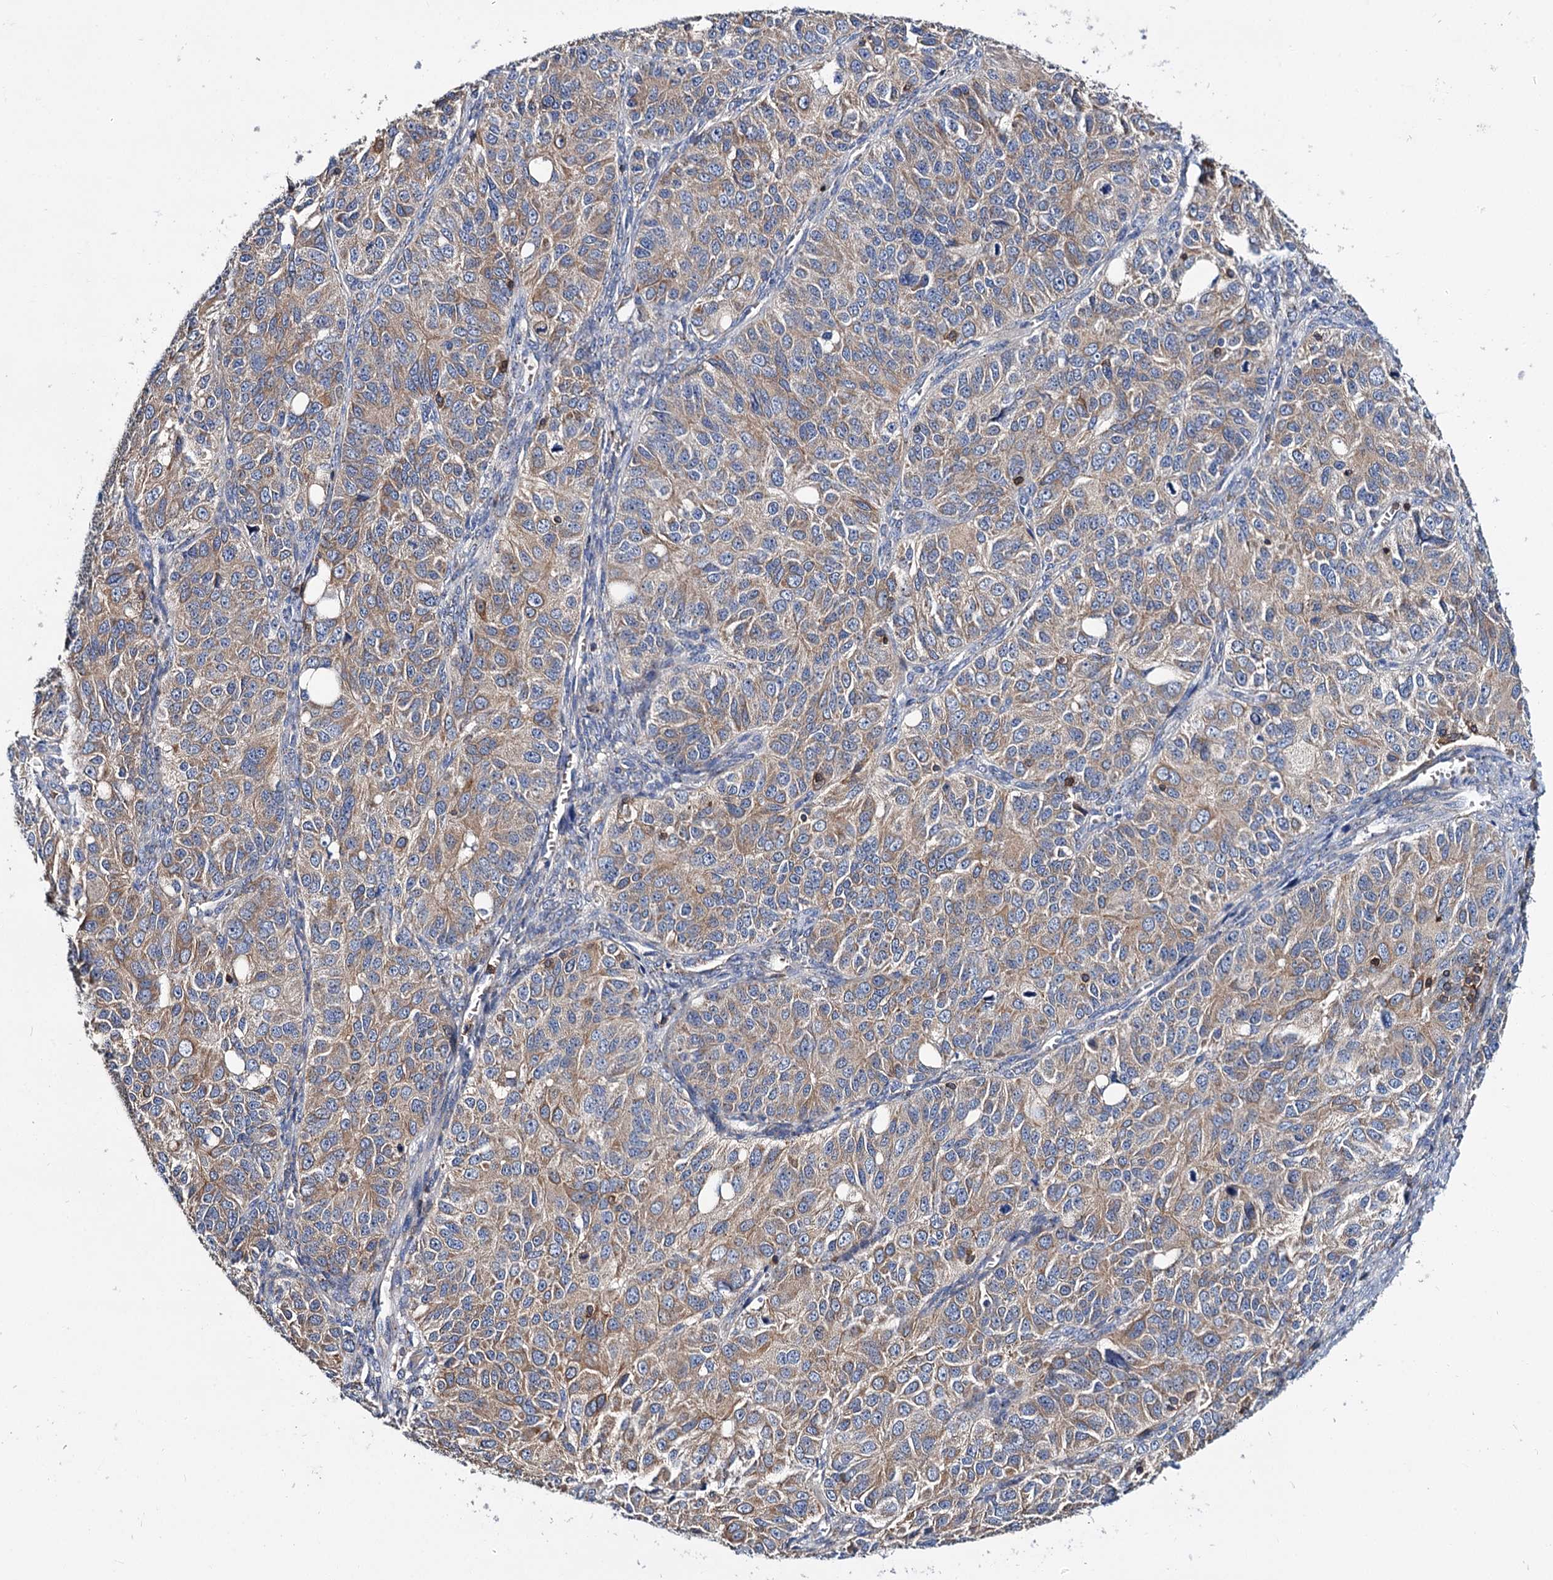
{"staining": {"intensity": "moderate", "quantity": ">75%", "location": "cytoplasmic/membranous"}, "tissue": "ovarian cancer", "cell_type": "Tumor cells", "image_type": "cancer", "snomed": [{"axis": "morphology", "description": "Carcinoma, endometroid"}, {"axis": "topography", "description": "Ovary"}], "caption": "The micrograph demonstrates a brown stain indicating the presence of a protein in the cytoplasmic/membranous of tumor cells in ovarian cancer.", "gene": "UBASH3B", "patient": {"sex": "female", "age": 51}}